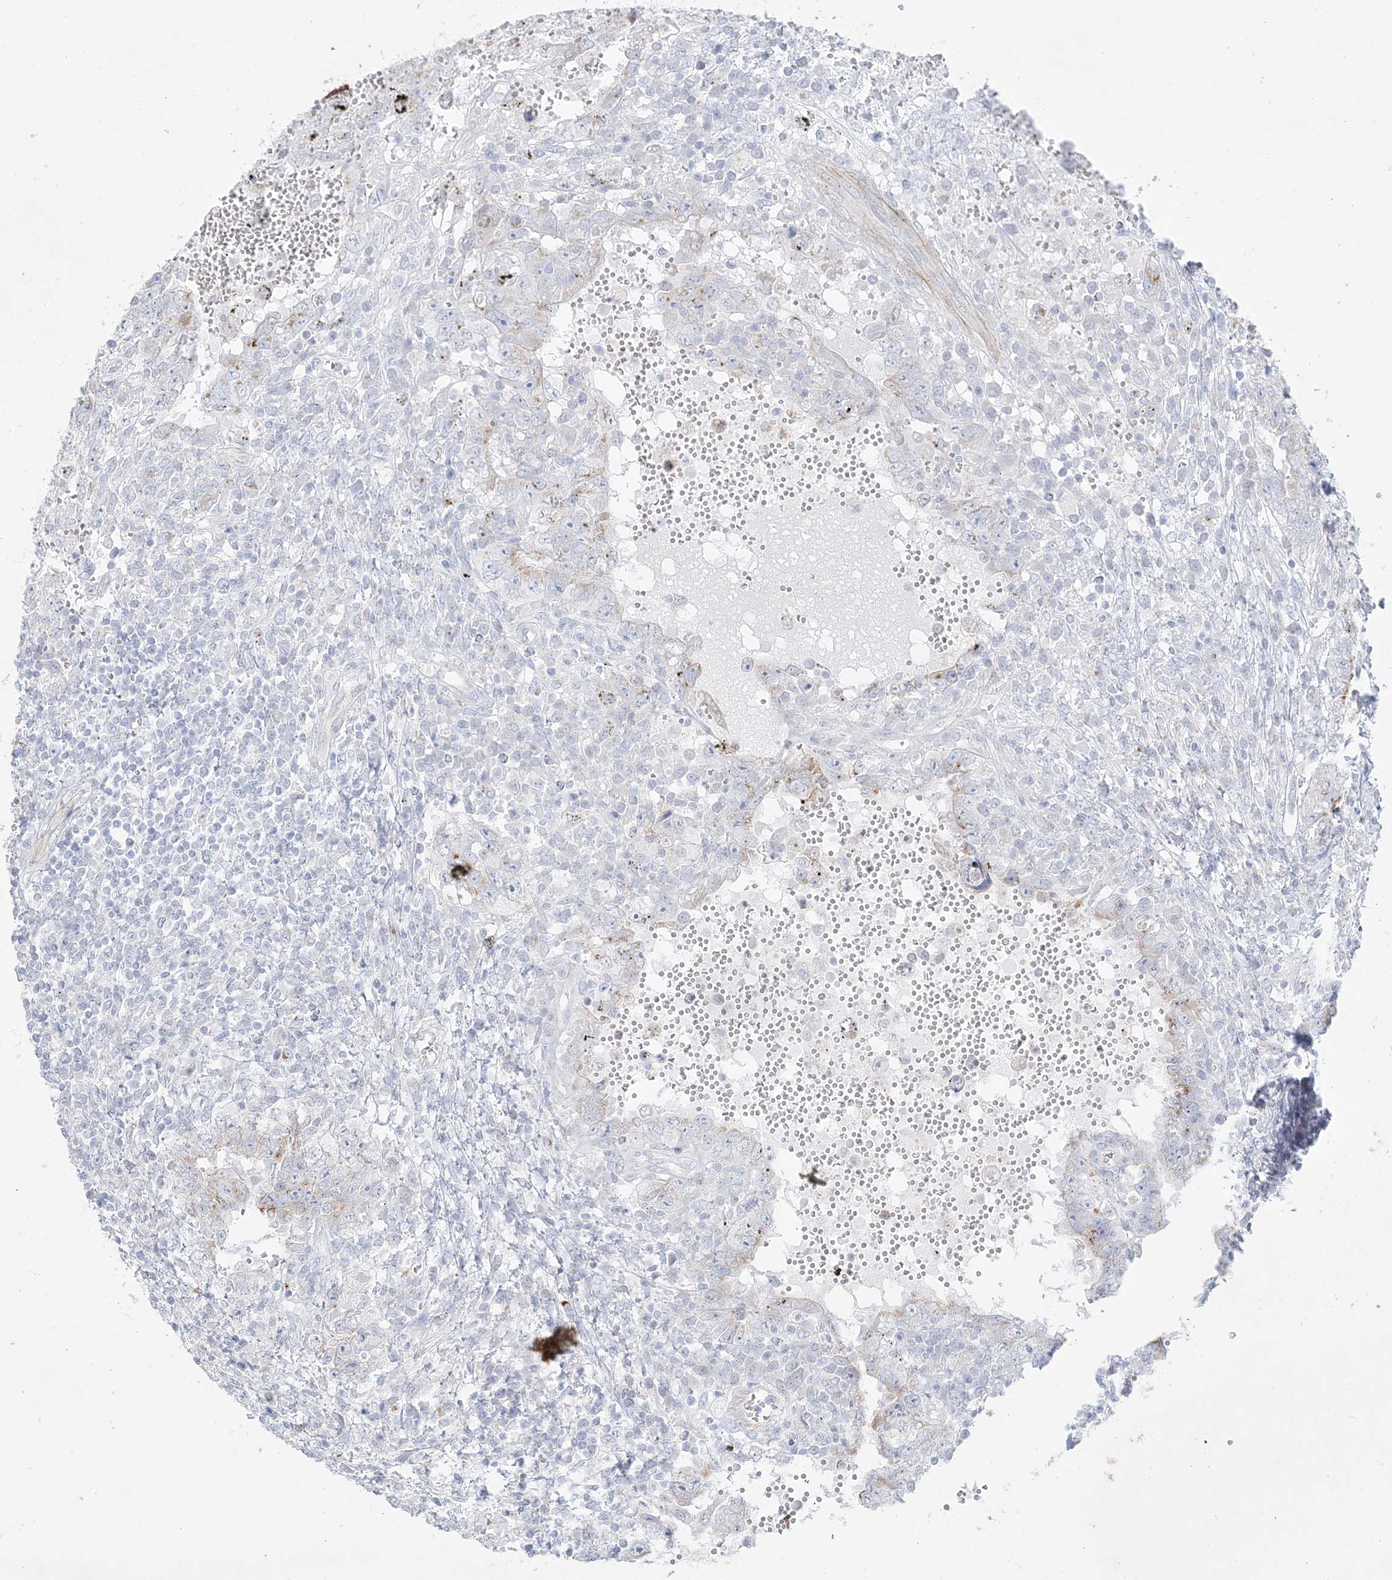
{"staining": {"intensity": "weak", "quantity": "<25%", "location": "cytoplasmic/membranous"}, "tissue": "testis cancer", "cell_type": "Tumor cells", "image_type": "cancer", "snomed": [{"axis": "morphology", "description": "Carcinoma, Embryonal, NOS"}, {"axis": "topography", "description": "Testis"}], "caption": "Immunohistochemistry photomicrograph of human testis cancer (embryonal carcinoma) stained for a protein (brown), which shows no expression in tumor cells. (Immunohistochemistry (ihc), brightfield microscopy, high magnification).", "gene": "B3GNT7", "patient": {"sex": "male", "age": 26}}